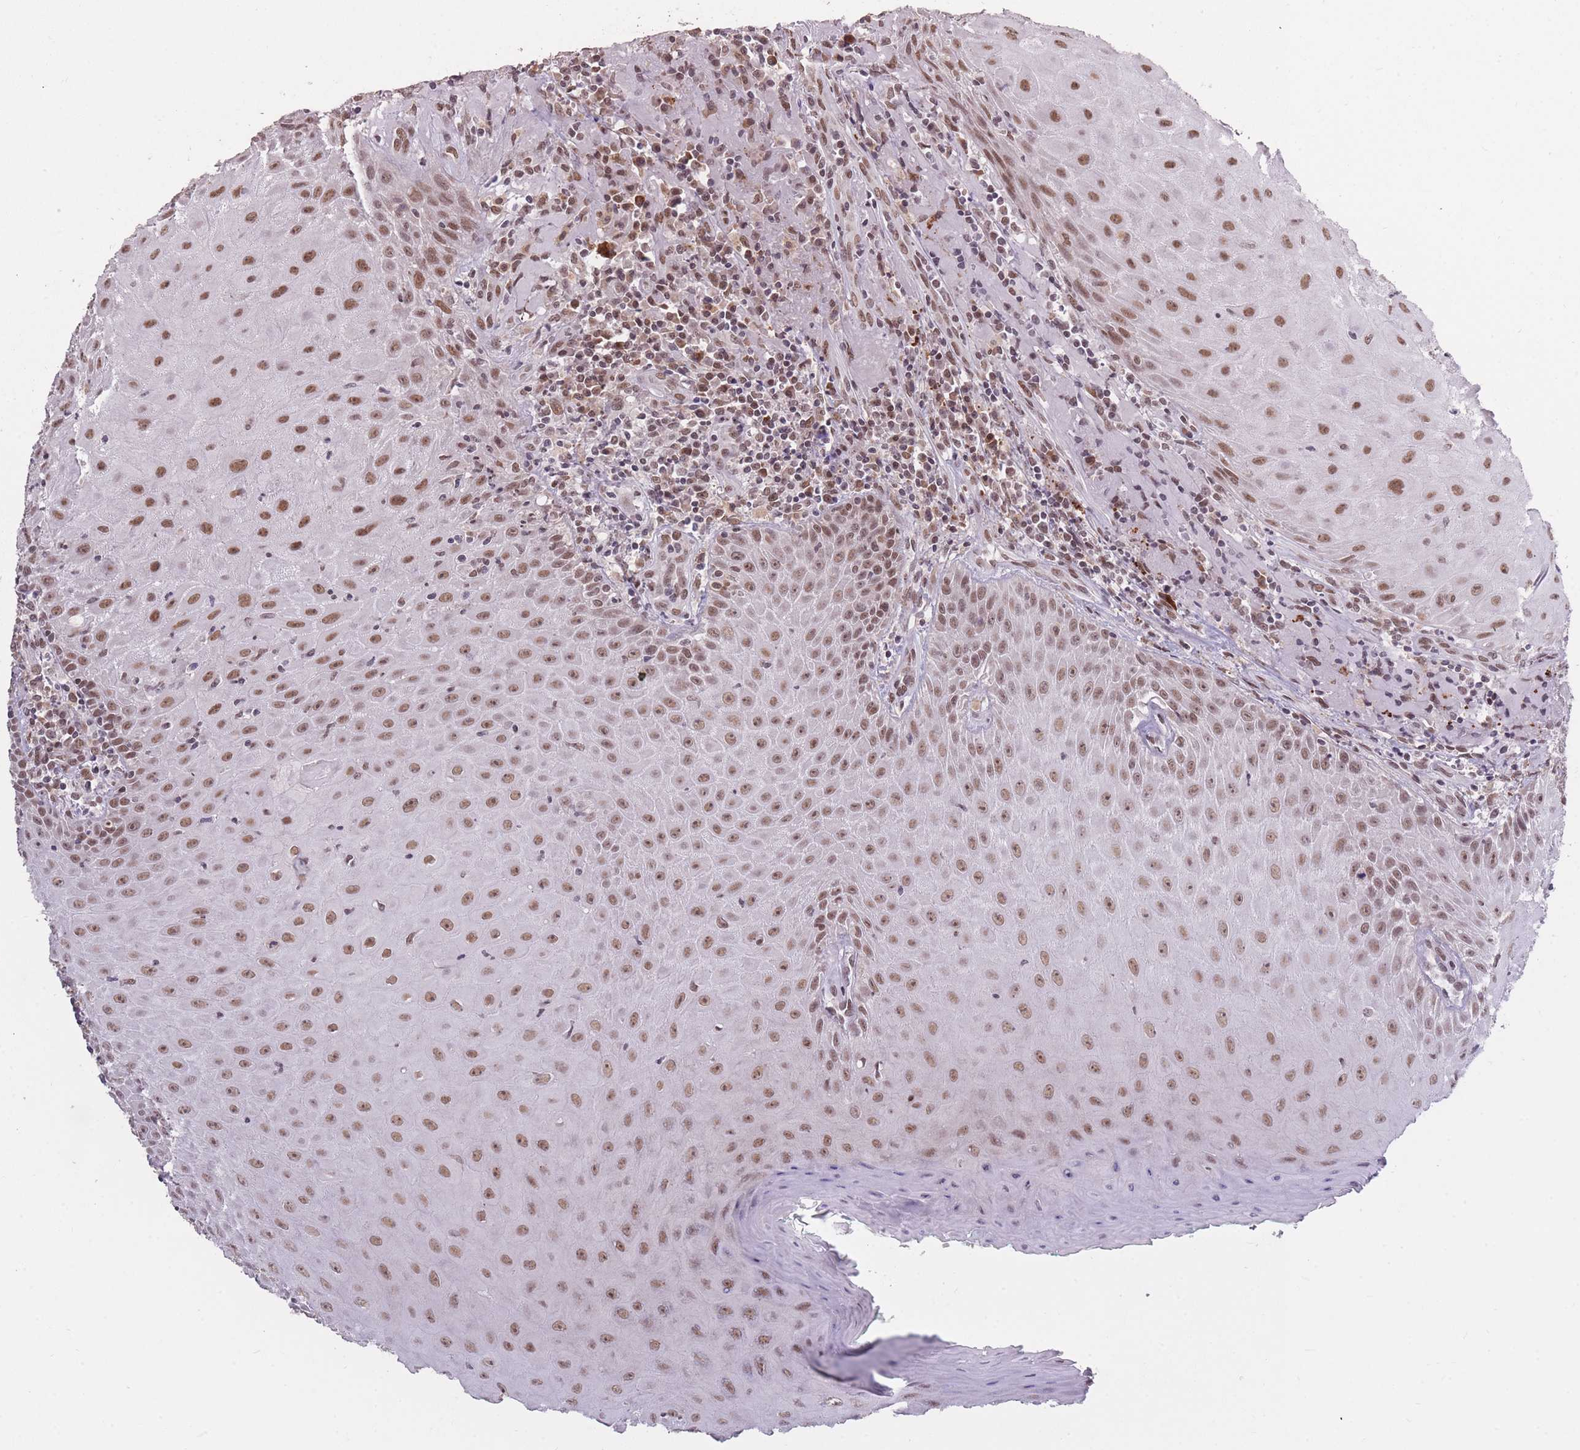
{"staining": {"intensity": "moderate", "quantity": ">75%", "location": "nuclear"}, "tissue": "head and neck cancer", "cell_type": "Tumor cells", "image_type": "cancer", "snomed": [{"axis": "morphology", "description": "Normal tissue, NOS"}, {"axis": "morphology", "description": "Squamous cell carcinoma, NOS"}, {"axis": "topography", "description": "Oral tissue"}, {"axis": "topography", "description": "Head-Neck"}], "caption": "Head and neck squamous cell carcinoma stained for a protein (brown) displays moderate nuclear positive expression in about >75% of tumor cells.", "gene": "HNRNPUL1", "patient": {"sex": "female", "age": 70}}